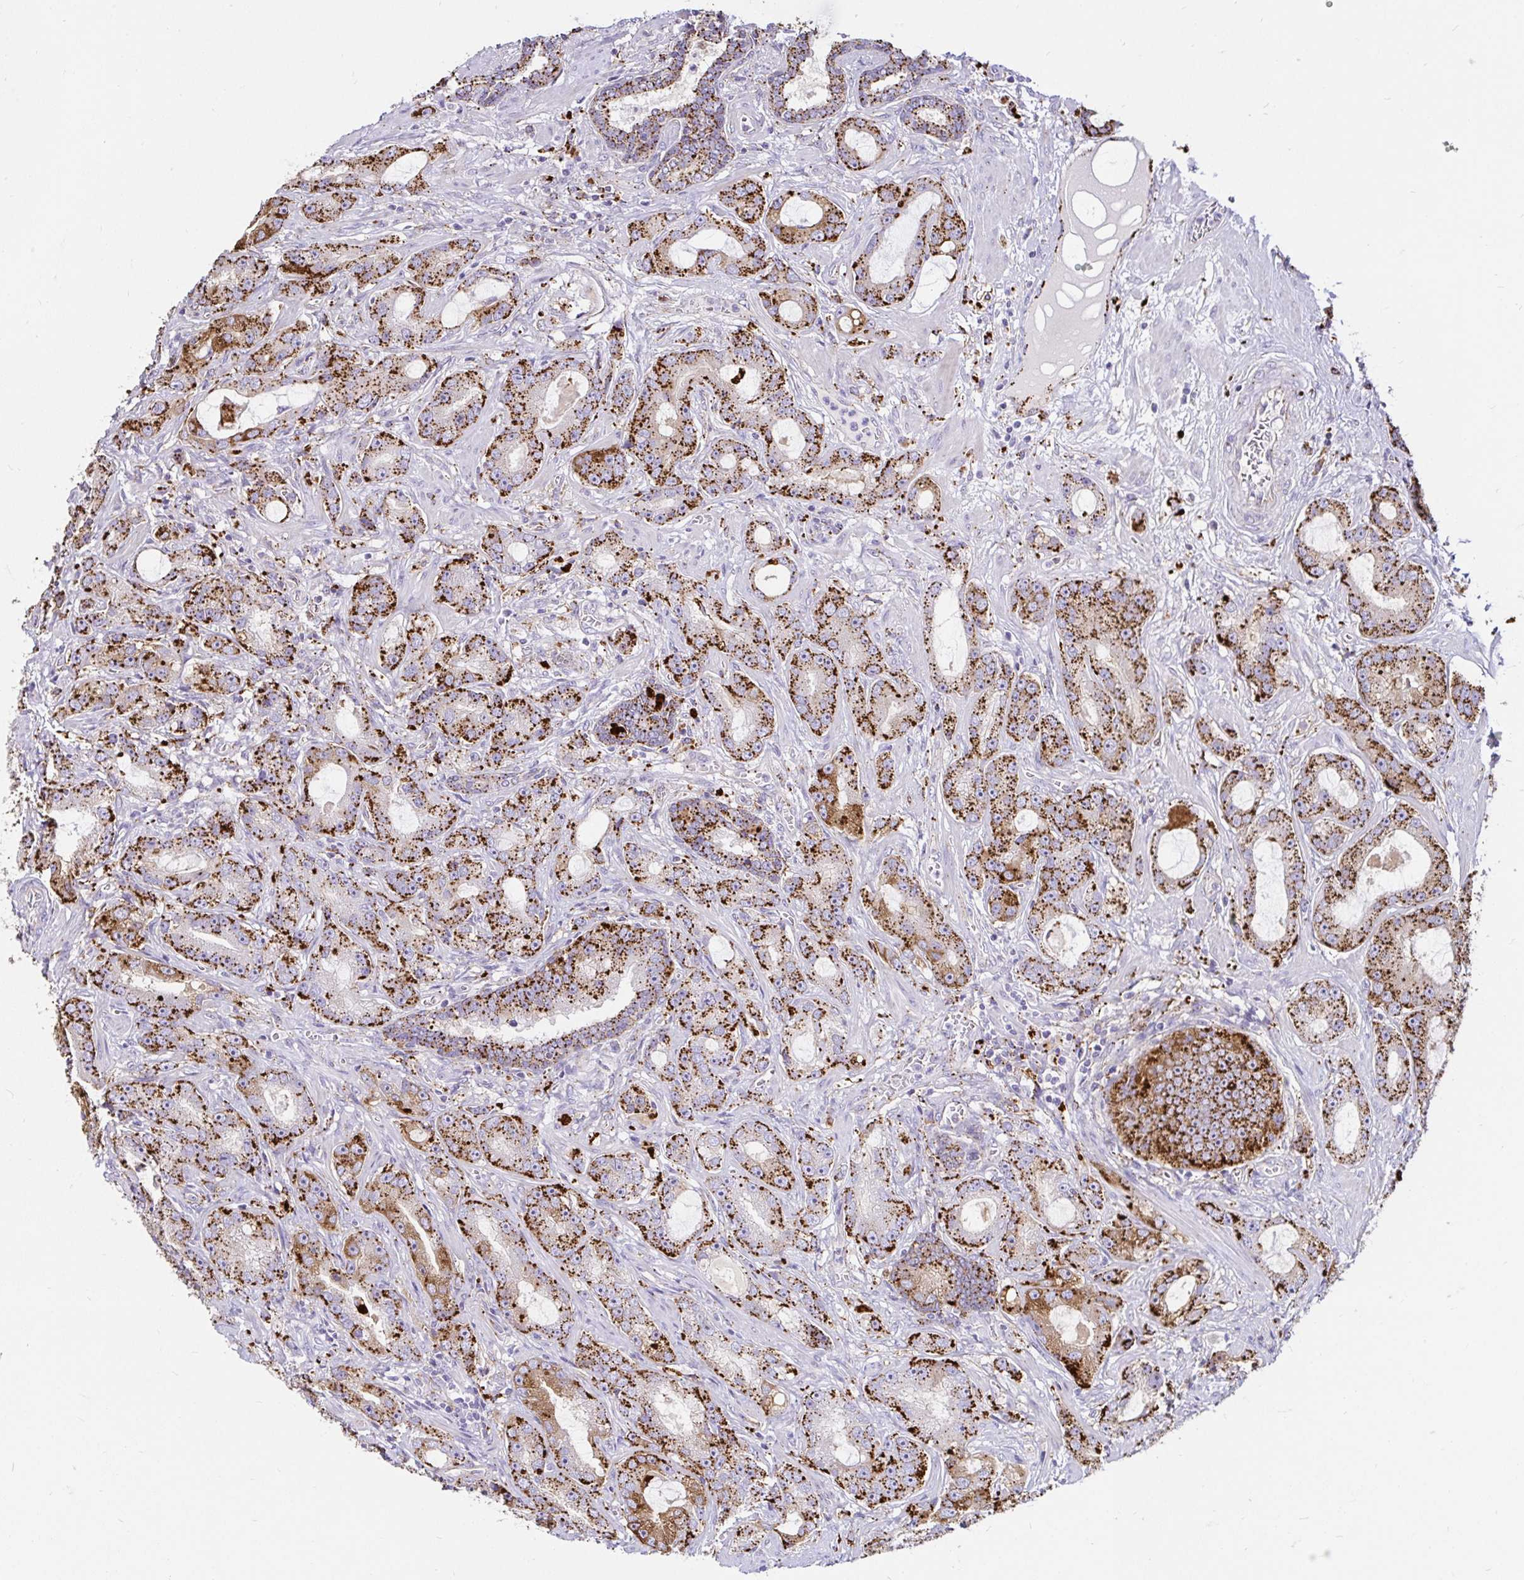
{"staining": {"intensity": "strong", "quantity": ">75%", "location": "cytoplasmic/membranous"}, "tissue": "prostate cancer", "cell_type": "Tumor cells", "image_type": "cancer", "snomed": [{"axis": "morphology", "description": "Adenocarcinoma, High grade"}, {"axis": "topography", "description": "Prostate"}], "caption": "Human adenocarcinoma (high-grade) (prostate) stained with a protein marker shows strong staining in tumor cells.", "gene": "FUCA1", "patient": {"sex": "male", "age": 65}}